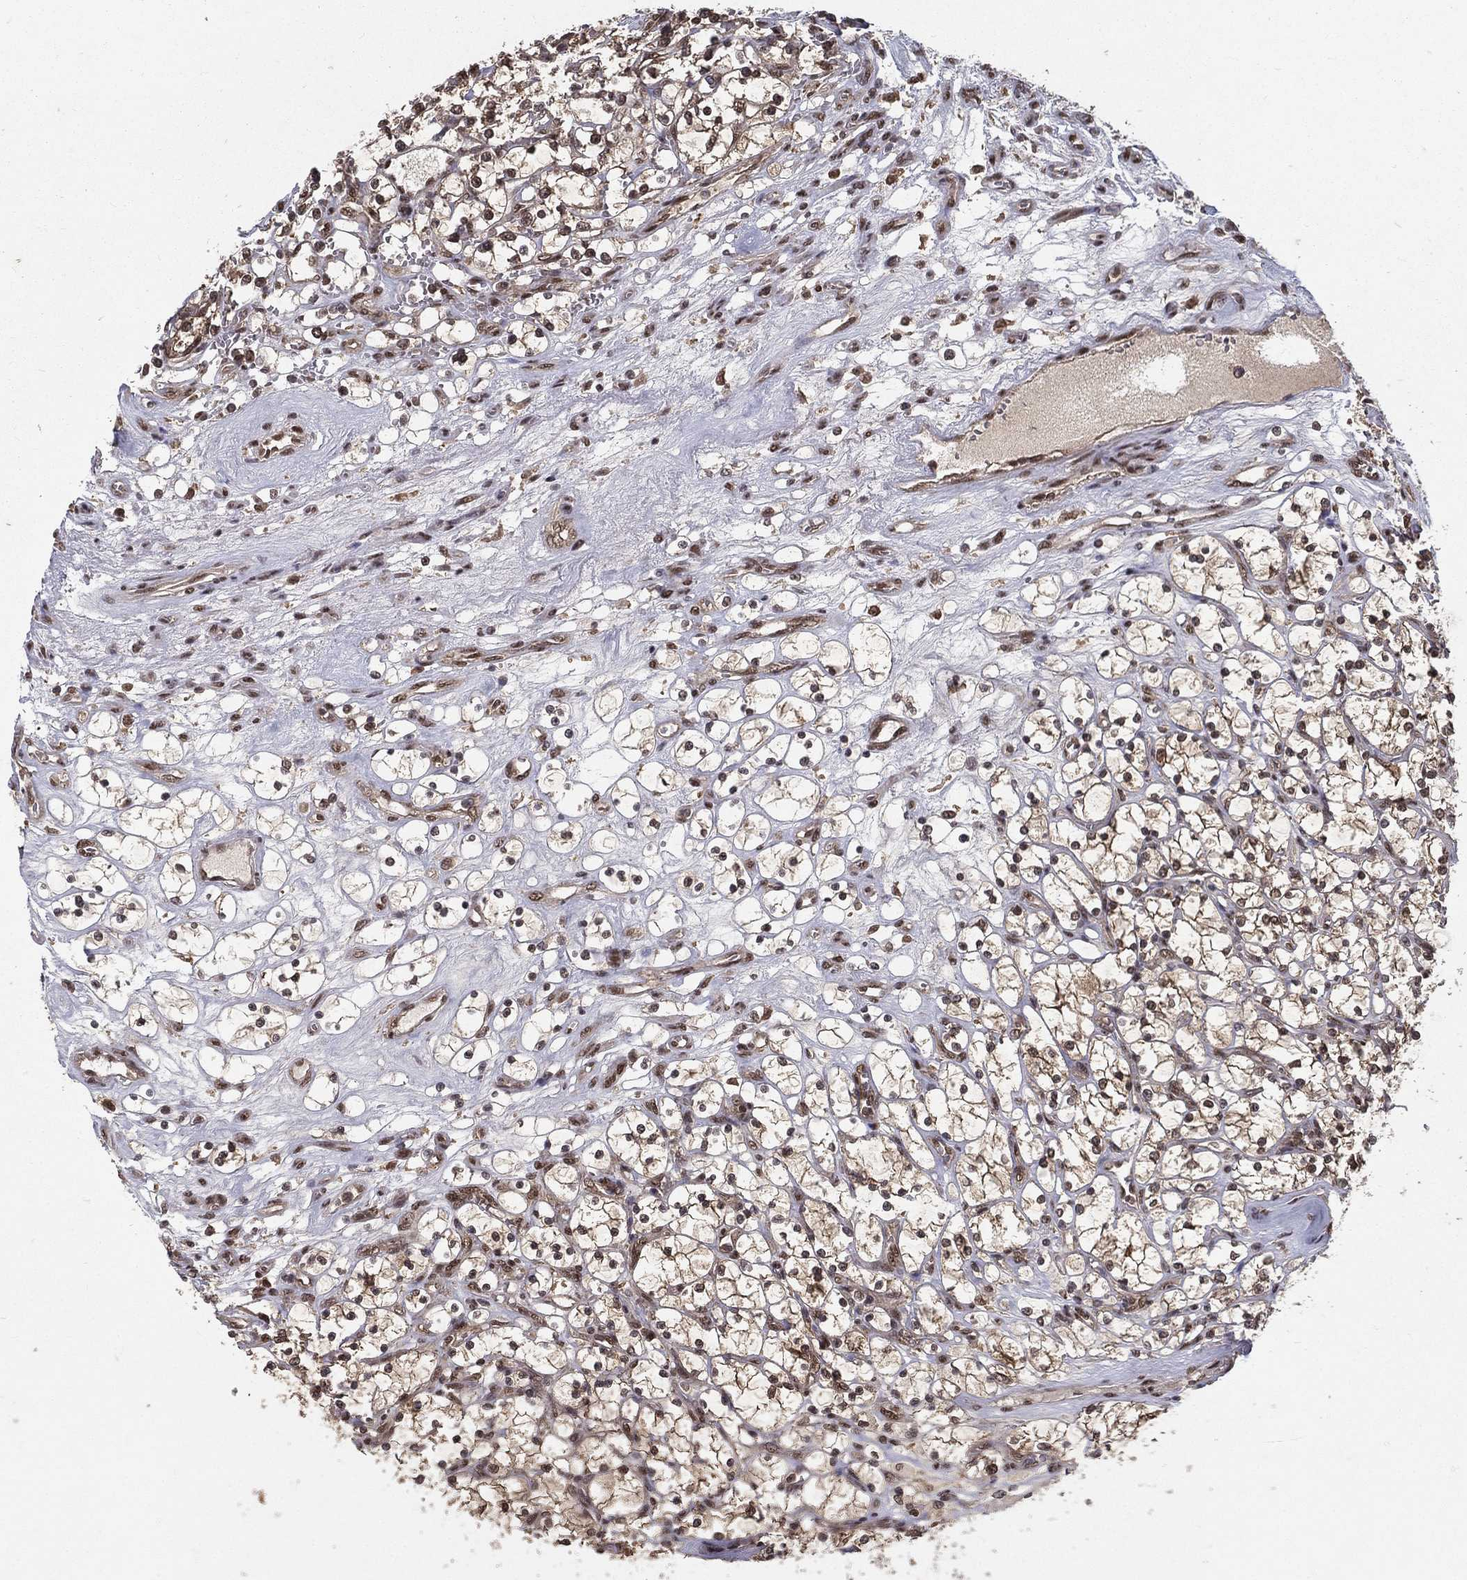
{"staining": {"intensity": "moderate", "quantity": "25%-75%", "location": "cytoplasmic/membranous,nuclear"}, "tissue": "renal cancer", "cell_type": "Tumor cells", "image_type": "cancer", "snomed": [{"axis": "morphology", "description": "Adenocarcinoma, NOS"}, {"axis": "topography", "description": "Kidney"}], "caption": "Protein staining demonstrates moderate cytoplasmic/membranous and nuclear expression in about 25%-75% of tumor cells in adenocarcinoma (renal).", "gene": "CARM1", "patient": {"sex": "female", "age": 69}}